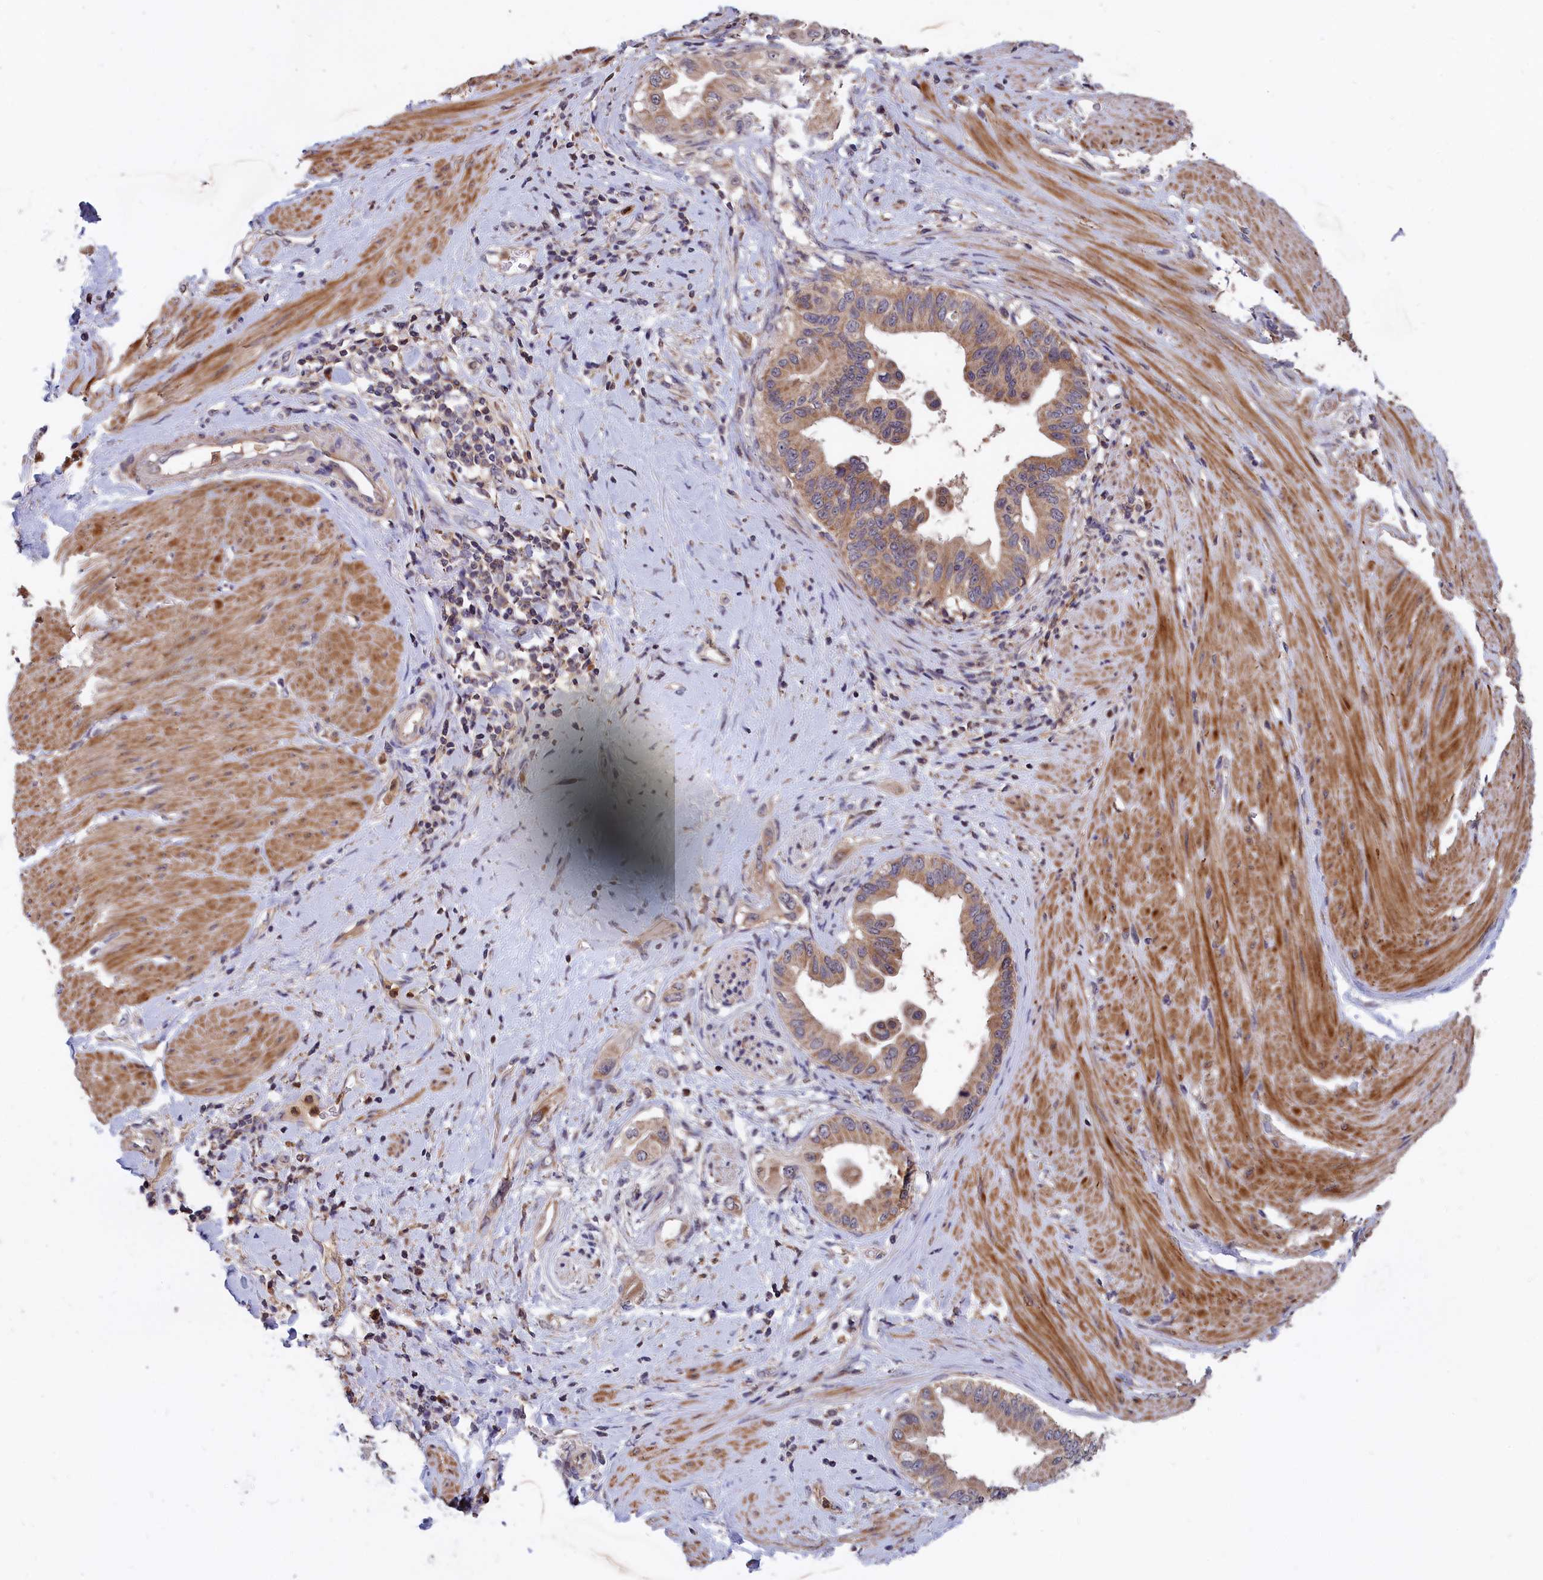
{"staining": {"intensity": "moderate", "quantity": ">75%", "location": "cytoplasmic/membranous"}, "tissue": "pancreatic cancer", "cell_type": "Tumor cells", "image_type": "cancer", "snomed": [{"axis": "morphology", "description": "Adenocarcinoma, NOS"}, {"axis": "topography", "description": "Pancreas"}], "caption": "Pancreatic cancer stained with immunohistochemistry (IHC) shows moderate cytoplasmic/membranous expression in approximately >75% of tumor cells. (DAB IHC, brown staining for protein, blue staining for nuclei).", "gene": "EPB41L4B", "patient": {"sex": "female", "age": 56}}